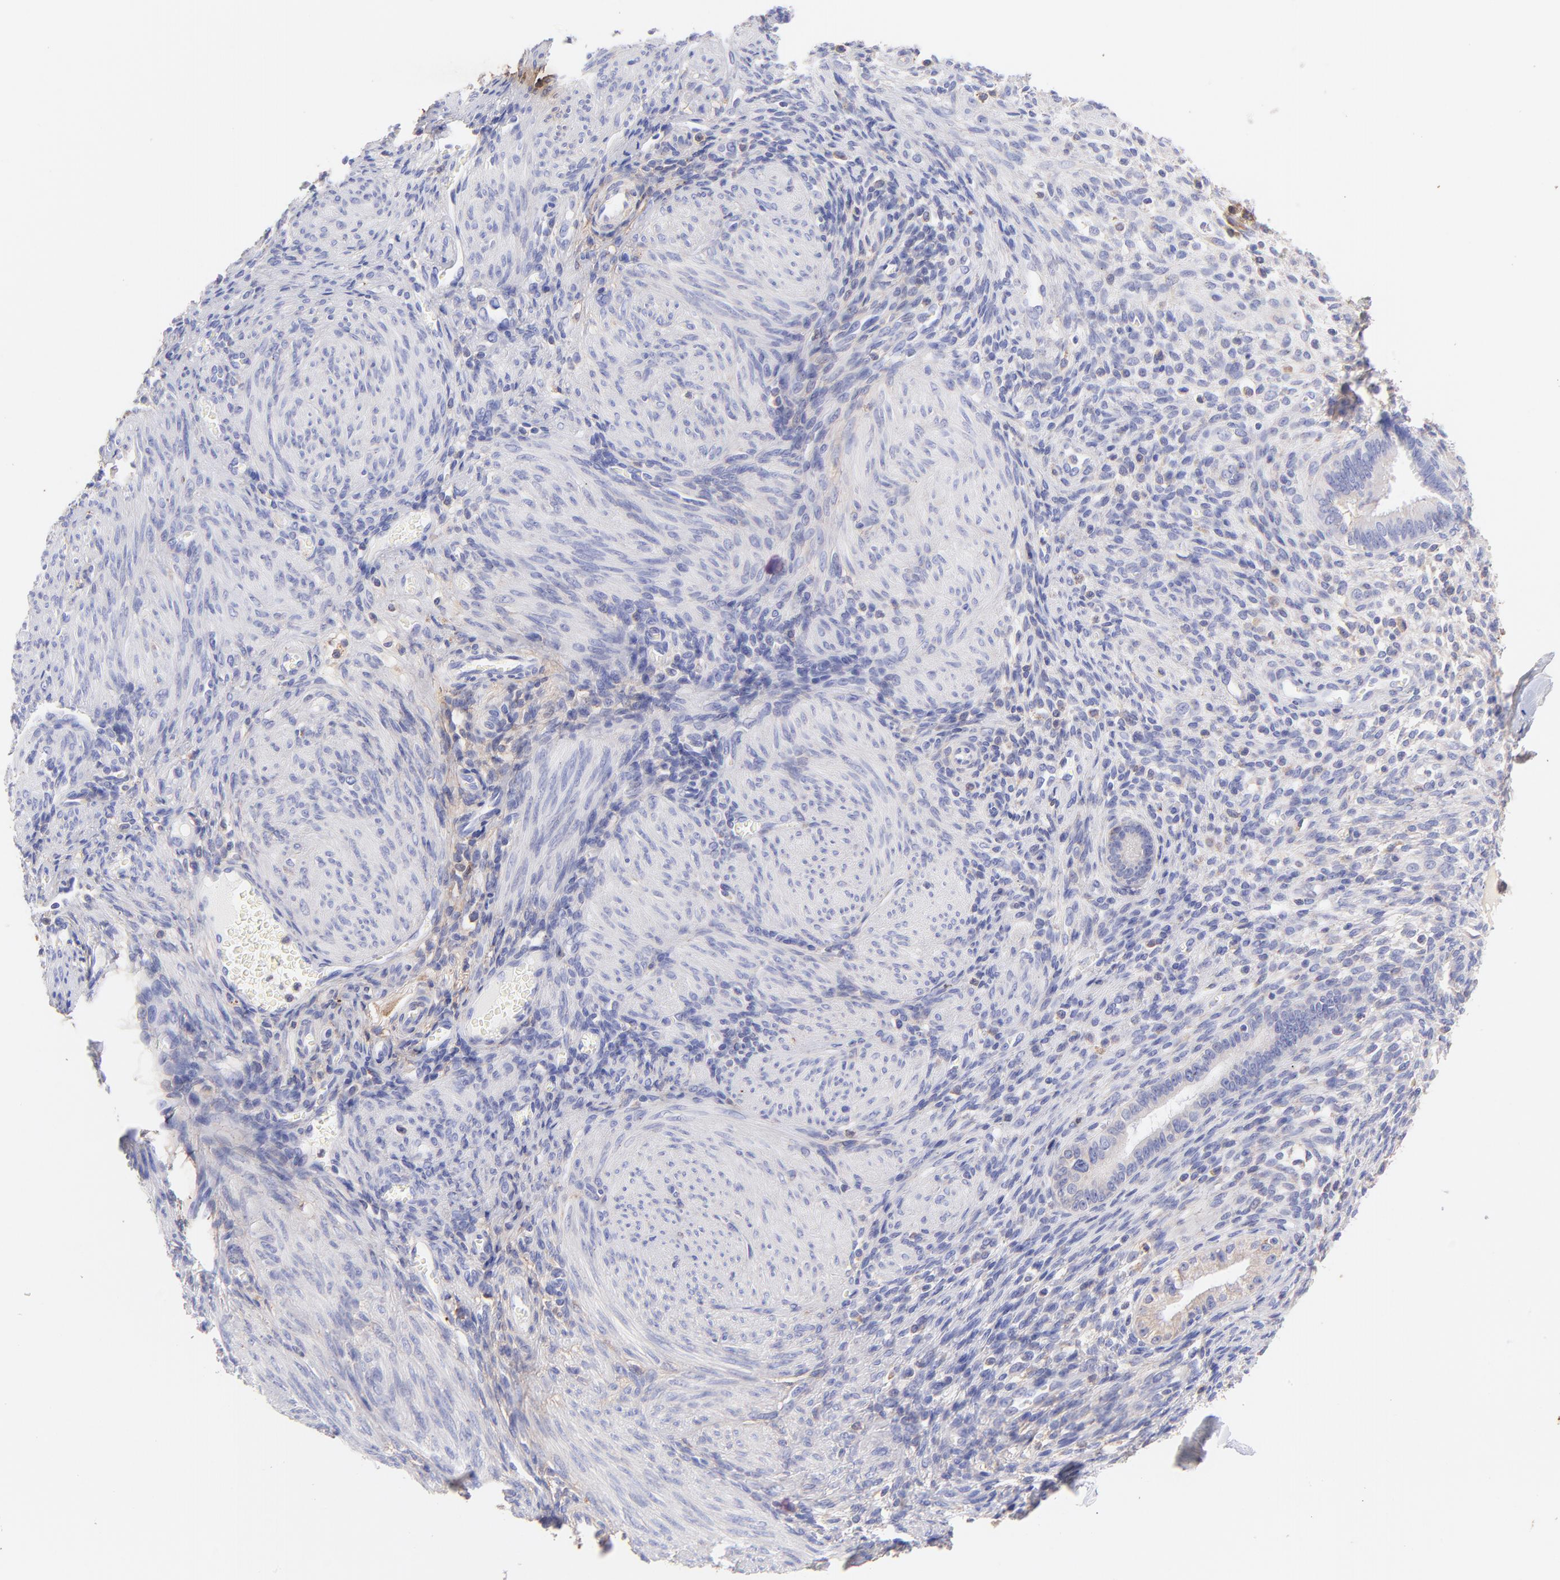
{"staining": {"intensity": "moderate", "quantity": "<25%", "location": "cytoplasmic/membranous"}, "tissue": "endometrium", "cell_type": "Cells in endometrial stroma", "image_type": "normal", "snomed": [{"axis": "morphology", "description": "Normal tissue, NOS"}, {"axis": "topography", "description": "Endometrium"}], "caption": "Protein analysis of normal endometrium reveals moderate cytoplasmic/membranous expression in about <25% of cells in endometrial stroma.", "gene": "BGN", "patient": {"sex": "female", "age": 72}}